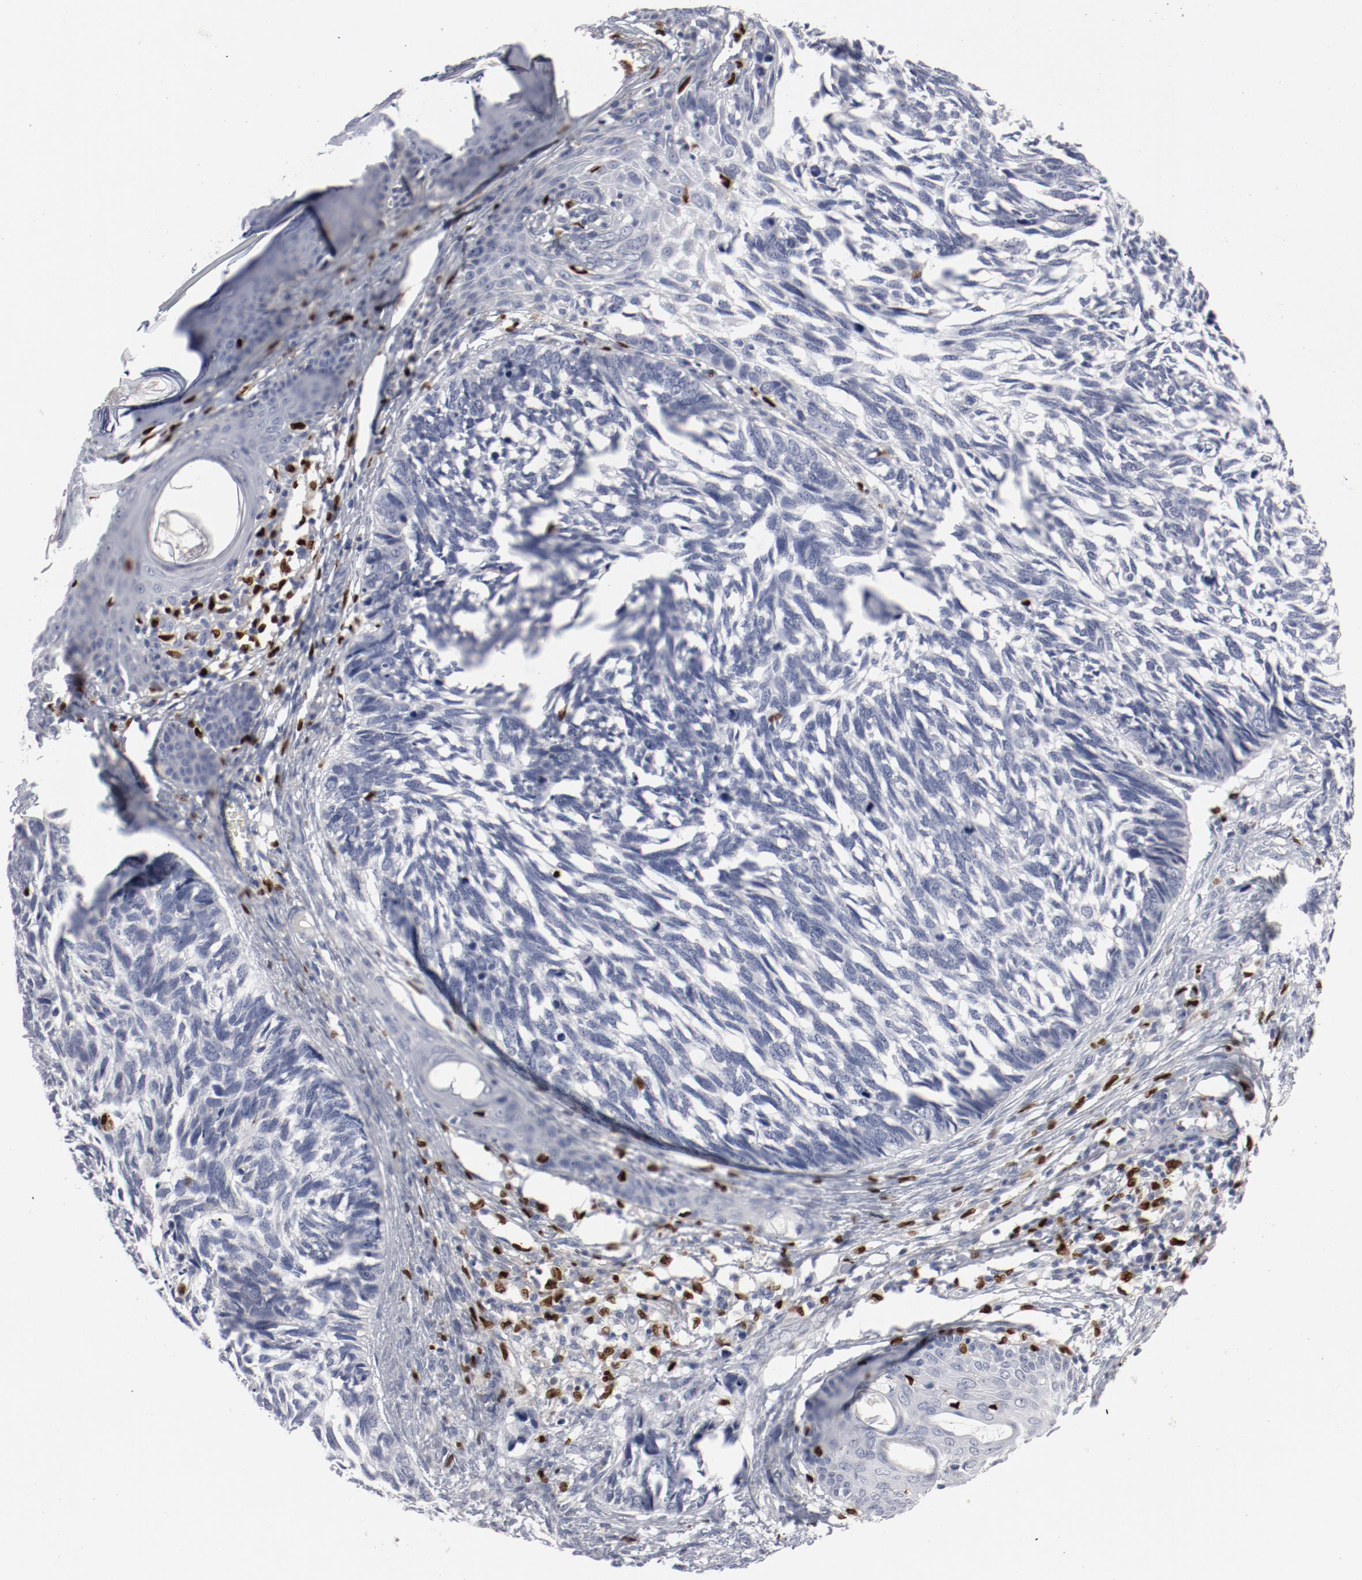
{"staining": {"intensity": "negative", "quantity": "none", "location": "none"}, "tissue": "skin cancer", "cell_type": "Tumor cells", "image_type": "cancer", "snomed": [{"axis": "morphology", "description": "Basal cell carcinoma"}, {"axis": "topography", "description": "Skin"}], "caption": "IHC image of skin cancer (basal cell carcinoma) stained for a protein (brown), which demonstrates no positivity in tumor cells.", "gene": "SPI1", "patient": {"sex": "male", "age": 63}}